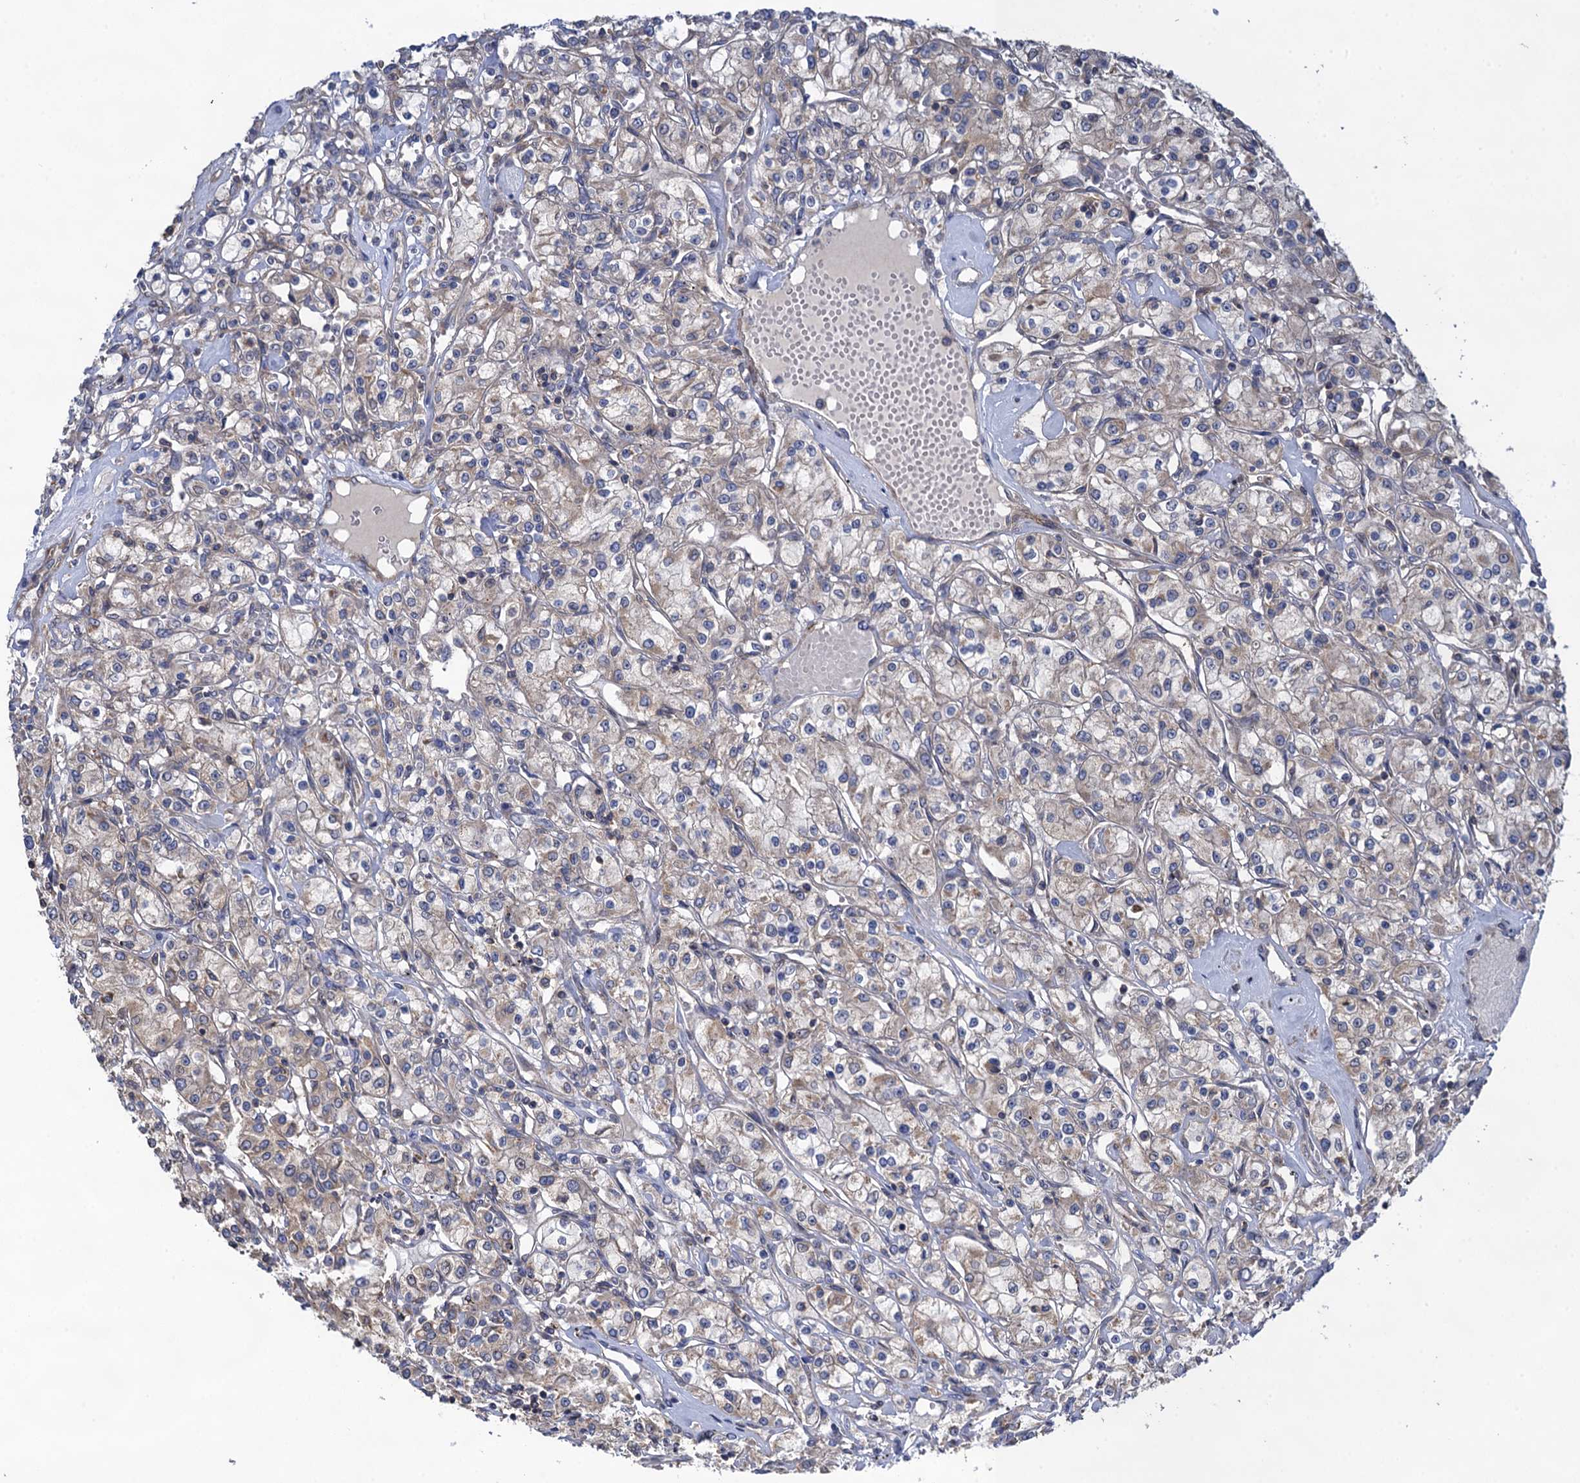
{"staining": {"intensity": "weak", "quantity": "<25%", "location": "cytoplasmic/membranous"}, "tissue": "renal cancer", "cell_type": "Tumor cells", "image_type": "cancer", "snomed": [{"axis": "morphology", "description": "Adenocarcinoma, NOS"}, {"axis": "topography", "description": "Kidney"}], "caption": "Human renal cancer stained for a protein using immunohistochemistry shows no expression in tumor cells.", "gene": "WDR88", "patient": {"sex": "female", "age": 59}}